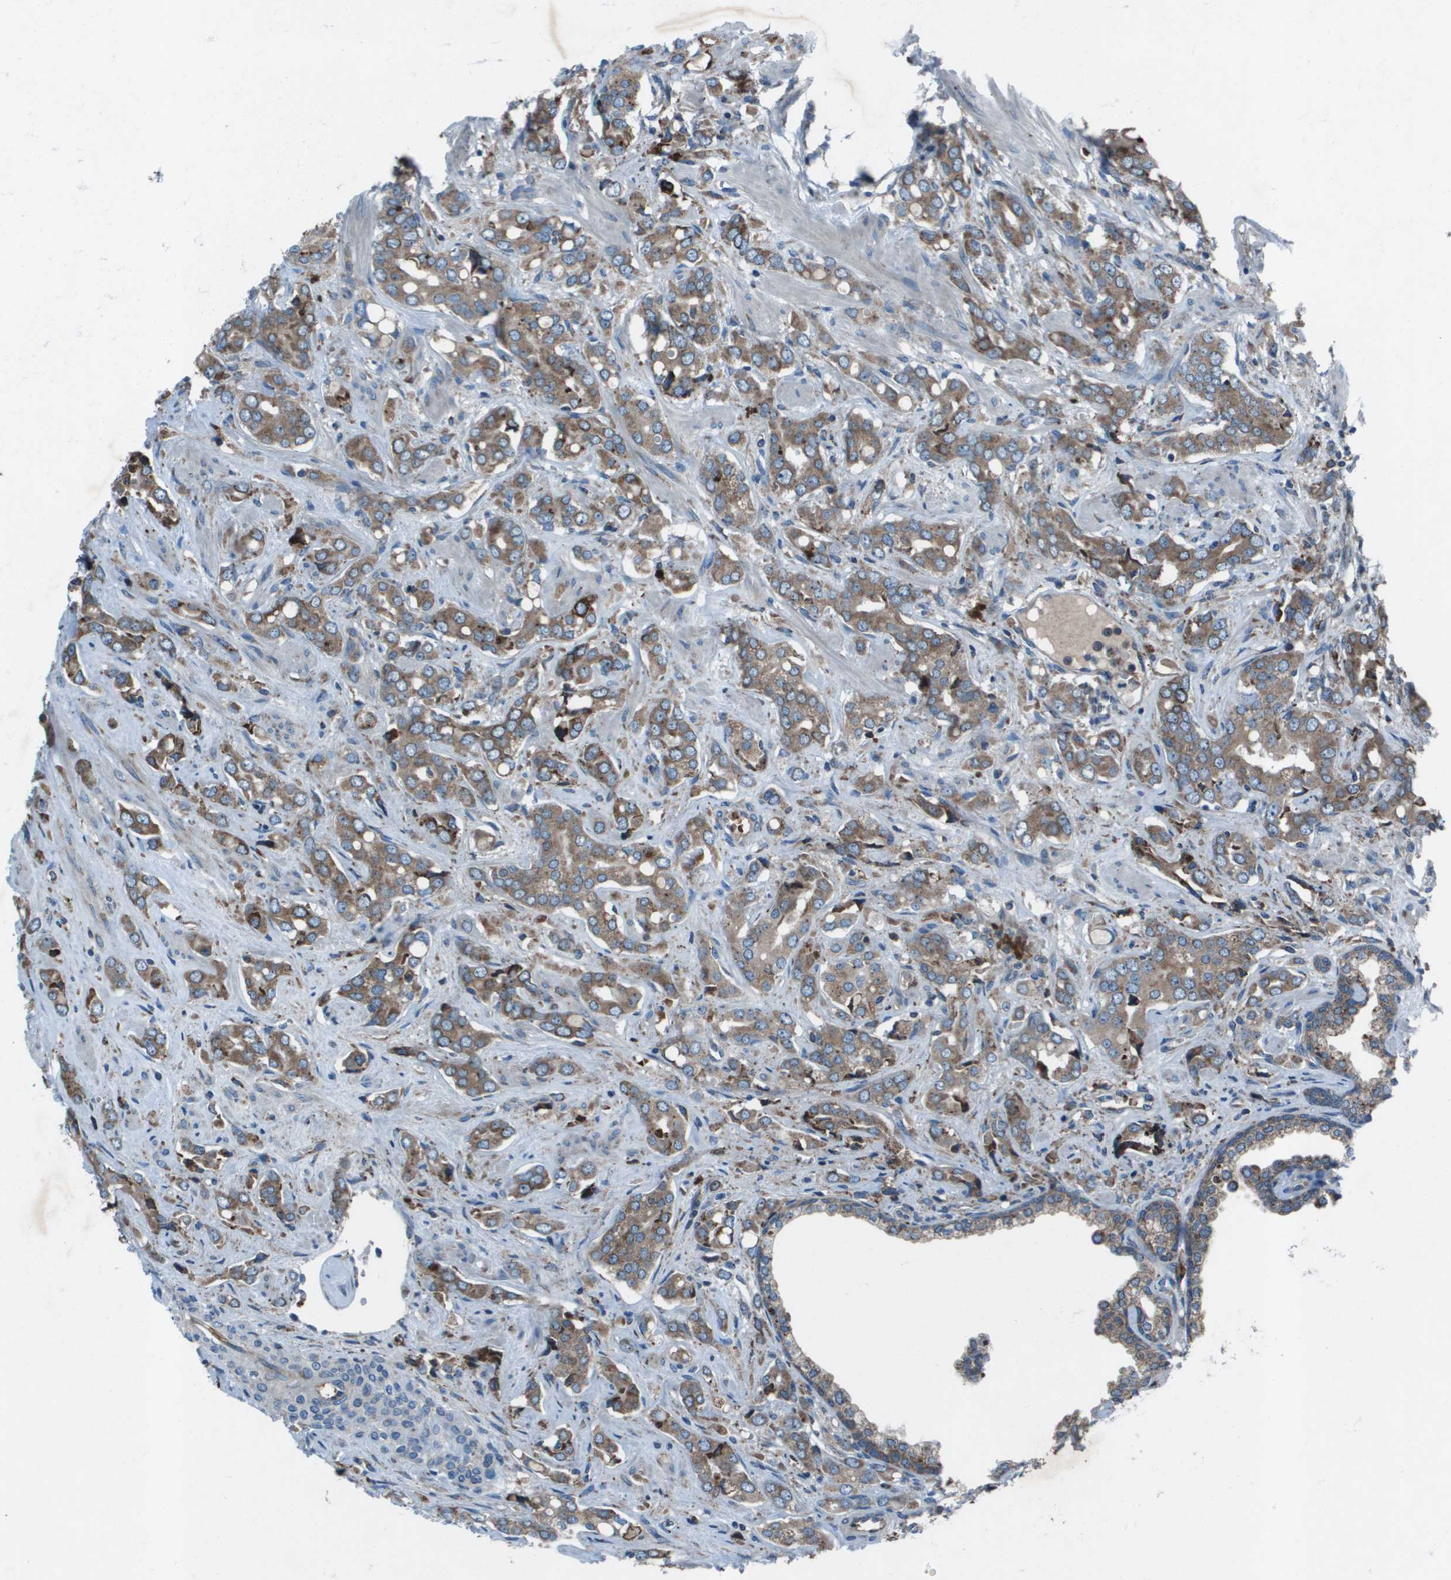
{"staining": {"intensity": "moderate", "quantity": ">75%", "location": "cytoplasmic/membranous"}, "tissue": "prostate cancer", "cell_type": "Tumor cells", "image_type": "cancer", "snomed": [{"axis": "morphology", "description": "Adenocarcinoma, High grade"}, {"axis": "topography", "description": "Prostate"}], "caption": "Immunohistochemical staining of human prostate cancer (high-grade adenocarcinoma) reveals medium levels of moderate cytoplasmic/membranous positivity in about >75% of tumor cells.", "gene": "UTS2", "patient": {"sex": "male", "age": 52}}